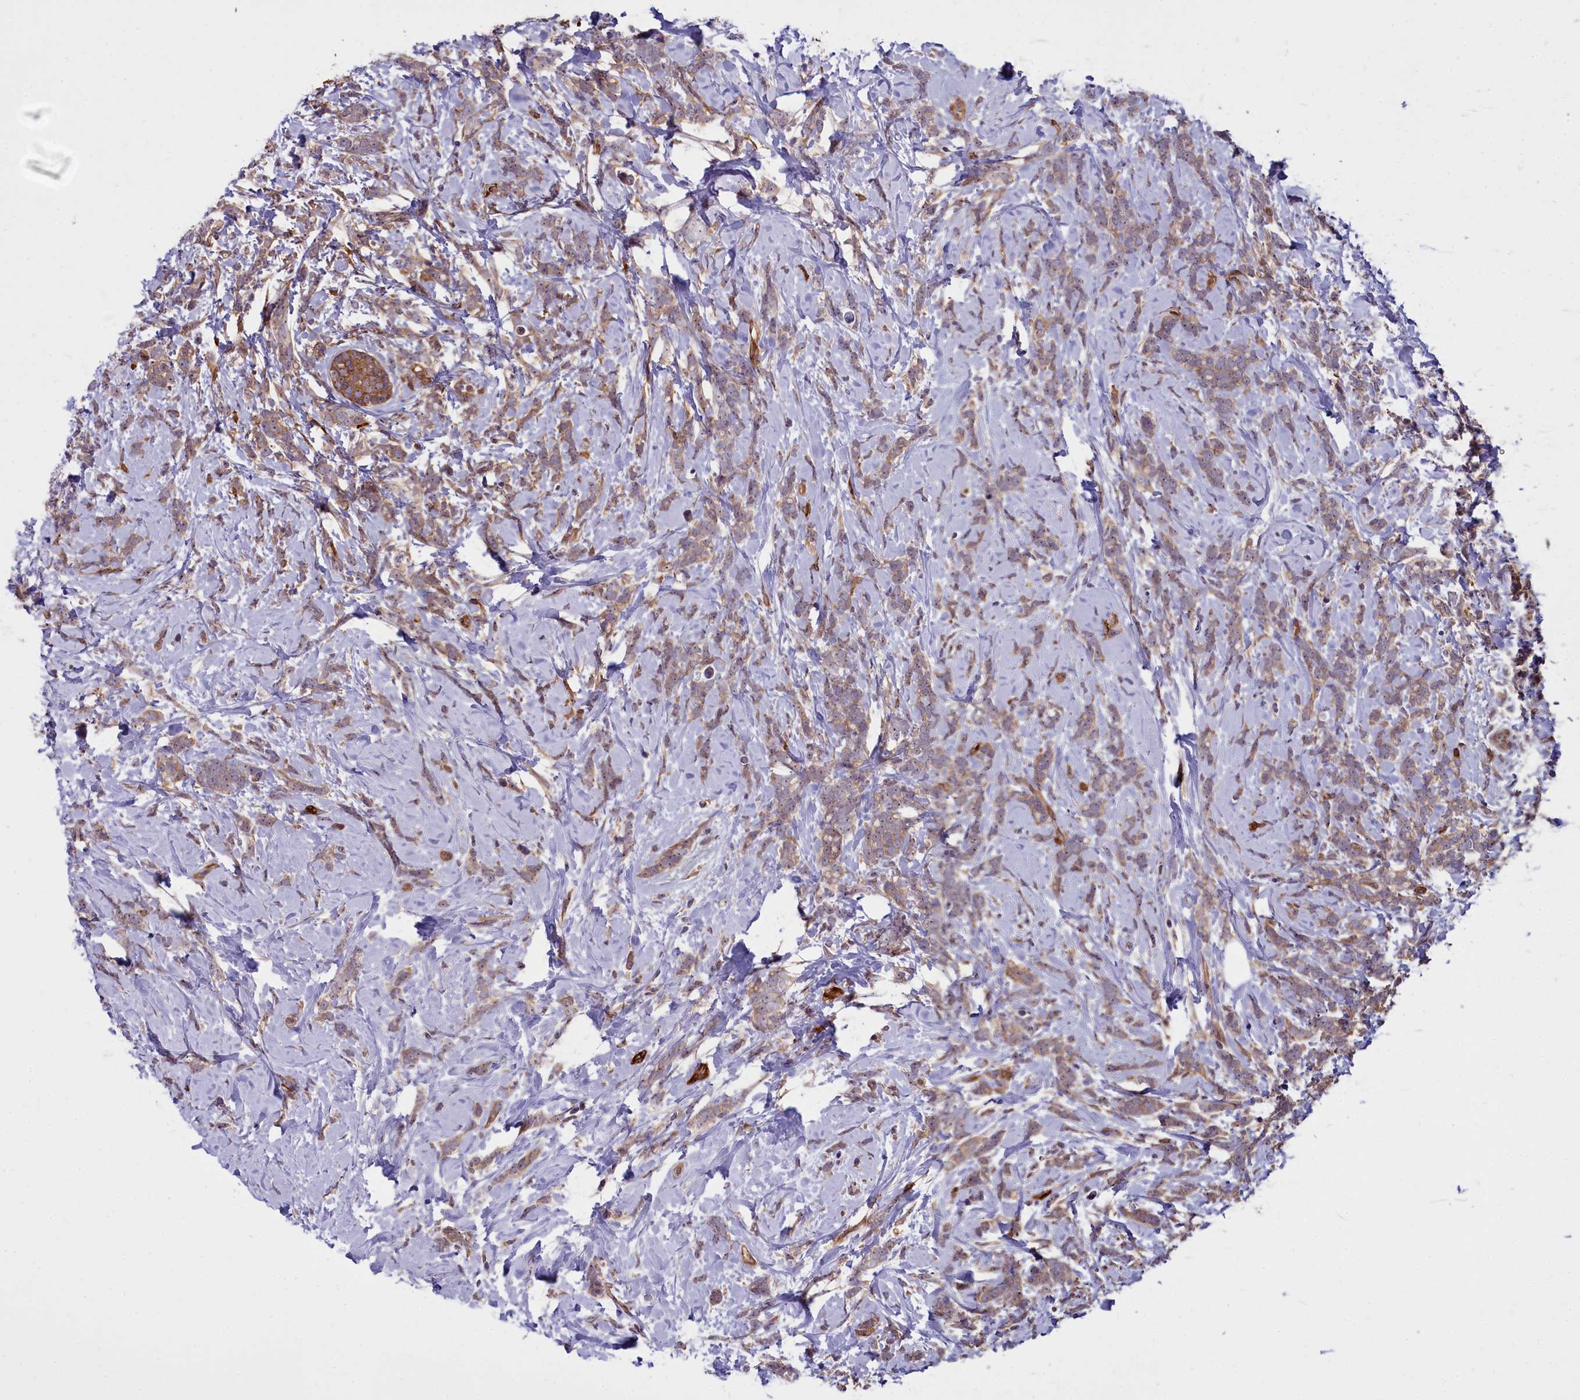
{"staining": {"intensity": "weak", "quantity": ">75%", "location": "cytoplasmic/membranous"}, "tissue": "breast cancer", "cell_type": "Tumor cells", "image_type": "cancer", "snomed": [{"axis": "morphology", "description": "Lobular carcinoma"}, {"axis": "topography", "description": "Breast"}], "caption": "IHC photomicrograph of neoplastic tissue: human breast cancer stained using immunohistochemistry shows low levels of weak protein expression localized specifically in the cytoplasmic/membranous of tumor cells, appearing as a cytoplasmic/membranous brown color.", "gene": "BCAR1", "patient": {"sex": "female", "age": 58}}